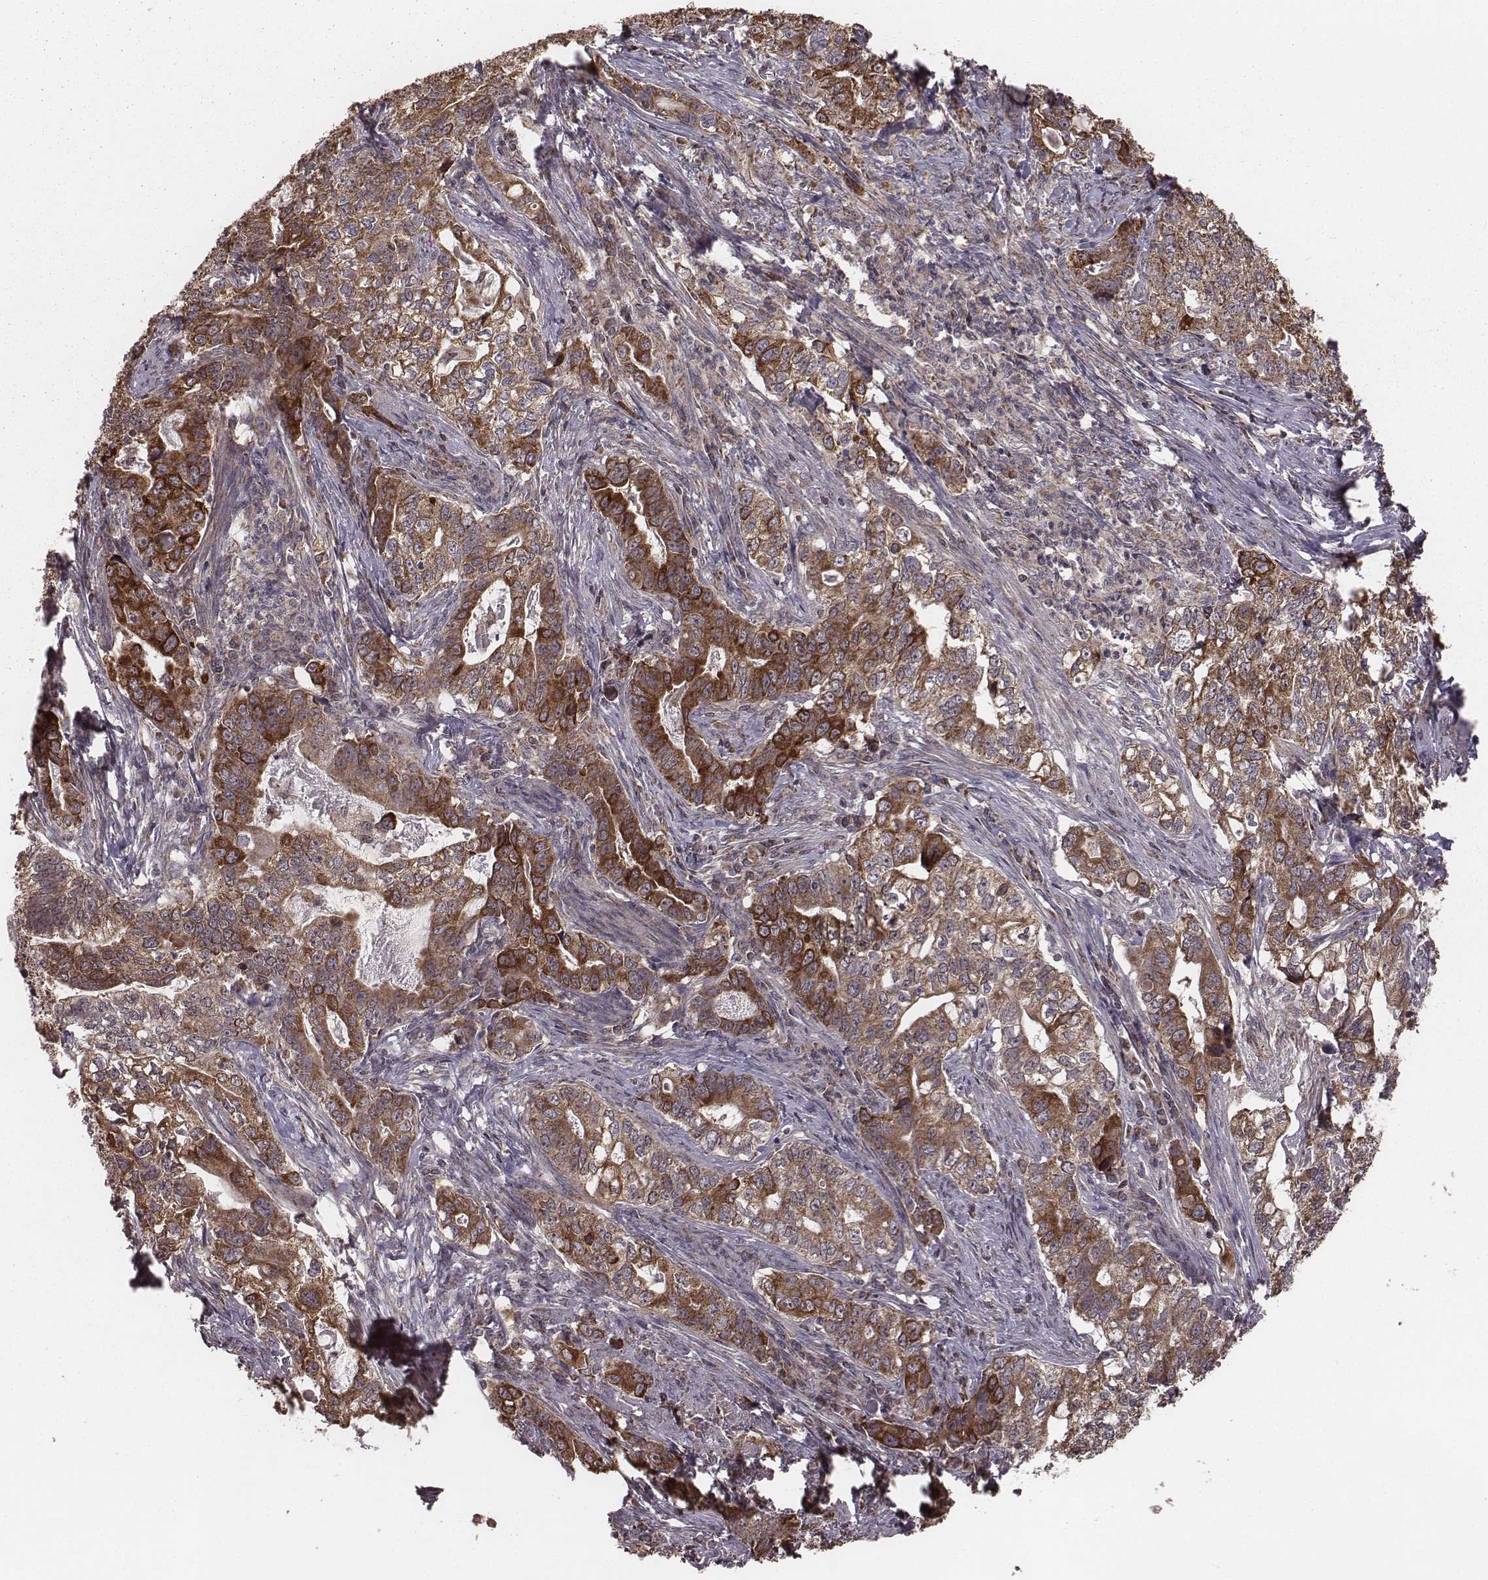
{"staining": {"intensity": "strong", "quantity": ">75%", "location": "cytoplasmic/membranous"}, "tissue": "stomach cancer", "cell_type": "Tumor cells", "image_type": "cancer", "snomed": [{"axis": "morphology", "description": "Adenocarcinoma, NOS"}, {"axis": "topography", "description": "Stomach, lower"}], "caption": "This photomicrograph shows immunohistochemistry (IHC) staining of stomach cancer, with high strong cytoplasmic/membranous staining in approximately >75% of tumor cells.", "gene": "PDCD2L", "patient": {"sex": "female", "age": 72}}